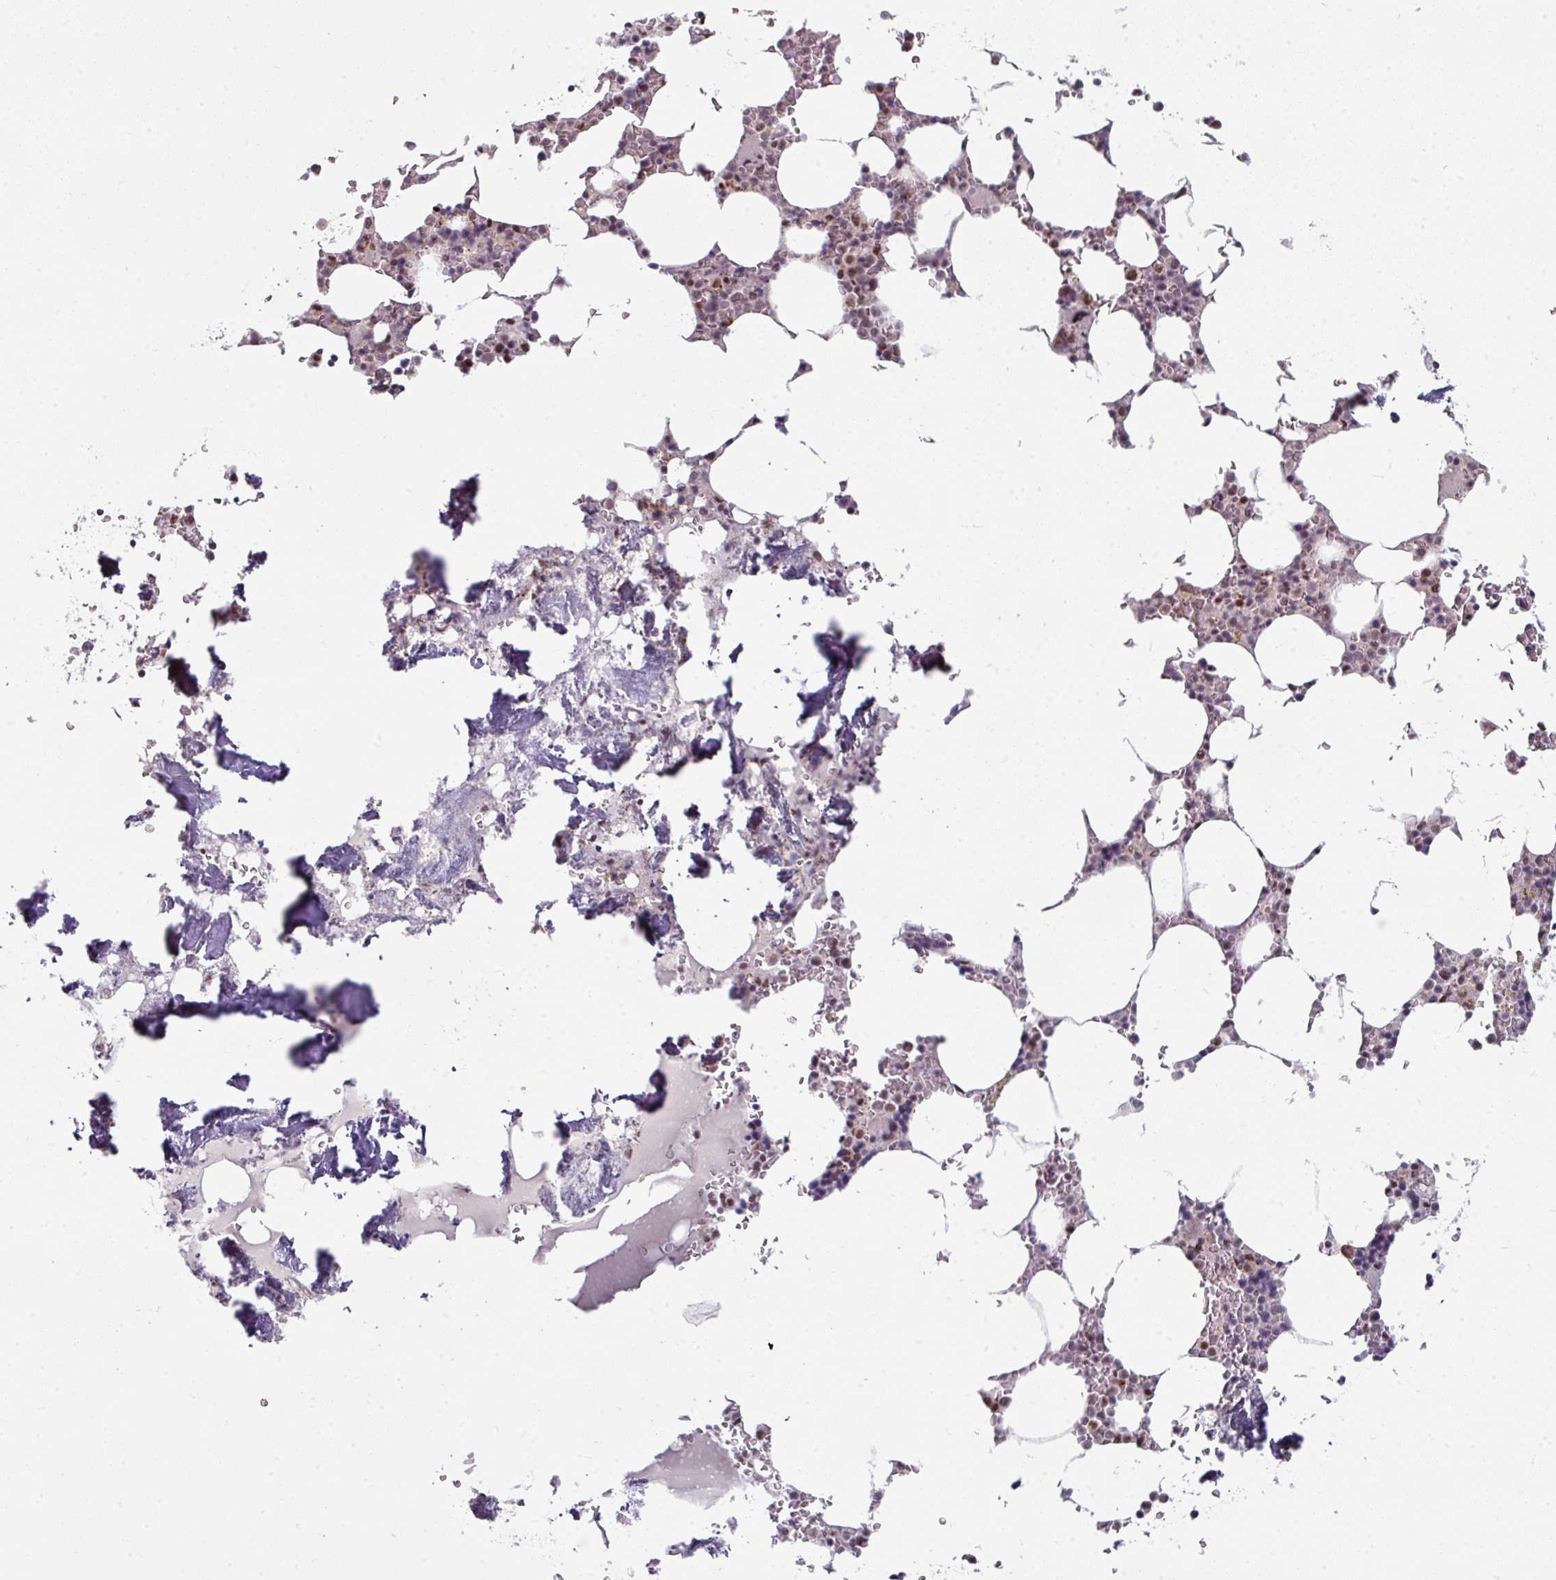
{"staining": {"intensity": "moderate", "quantity": "25%-75%", "location": "nuclear"}, "tissue": "bone marrow", "cell_type": "Hematopoietic cells", "image_type": "normal", "snomed": [{"axis": "morphology", "description": "Normal tissue, NOS"}, {"axis": "topography", "description": "Bone marrow"}], "caption": "Immunohistochemical staining of unremarkable bone marrow exhibits 25%-75% levels of moderate nuclear protein positivity in about 25%-75% of hematopoietic cells. Immunohistochemistry stains the protein in brown and the nuclei are stained blue.", "gene": "ENSG00000283782", "patient": {"sex": "male", "age": 64}}